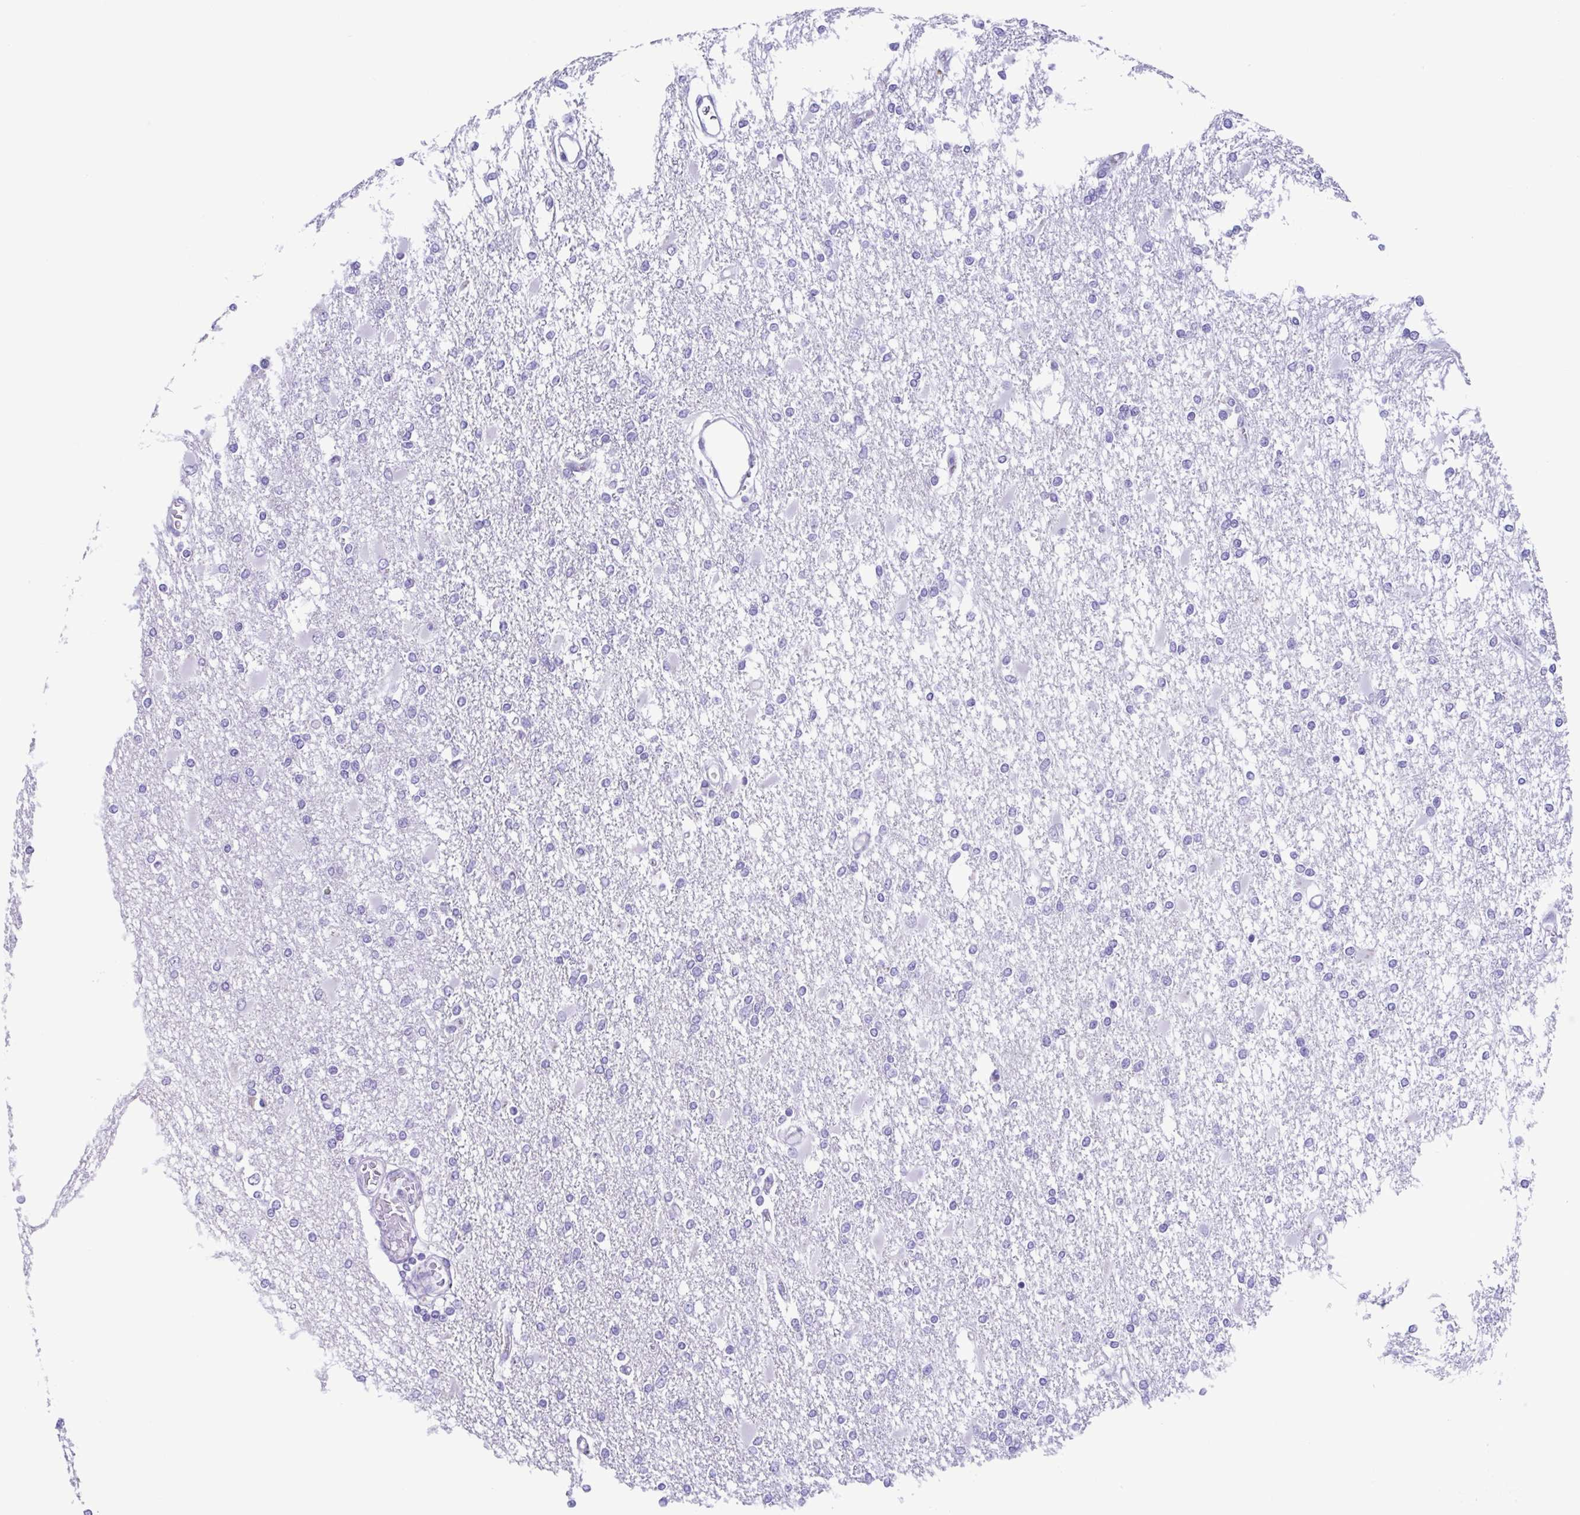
{"staining": {"intensity": "negative", "quantity": "none", "location": "none"}, "tissue": "glioma", "cell_type": "Tumor cells", "image_type": "cancer", "snomed": [{"axis": "morphology", "description": "Glioma, malignant, High grade"}, {"axis": "topography", "description": "Cerebral cortex"}], "caption": "An IHC photomicrograph of malignant glioma (high-grade) is shown. There is no staining in tumor cells of malignant glioma (high-grade).", "gene": "ACTRT3", "patient": {"sex": "male", "age": 79}}